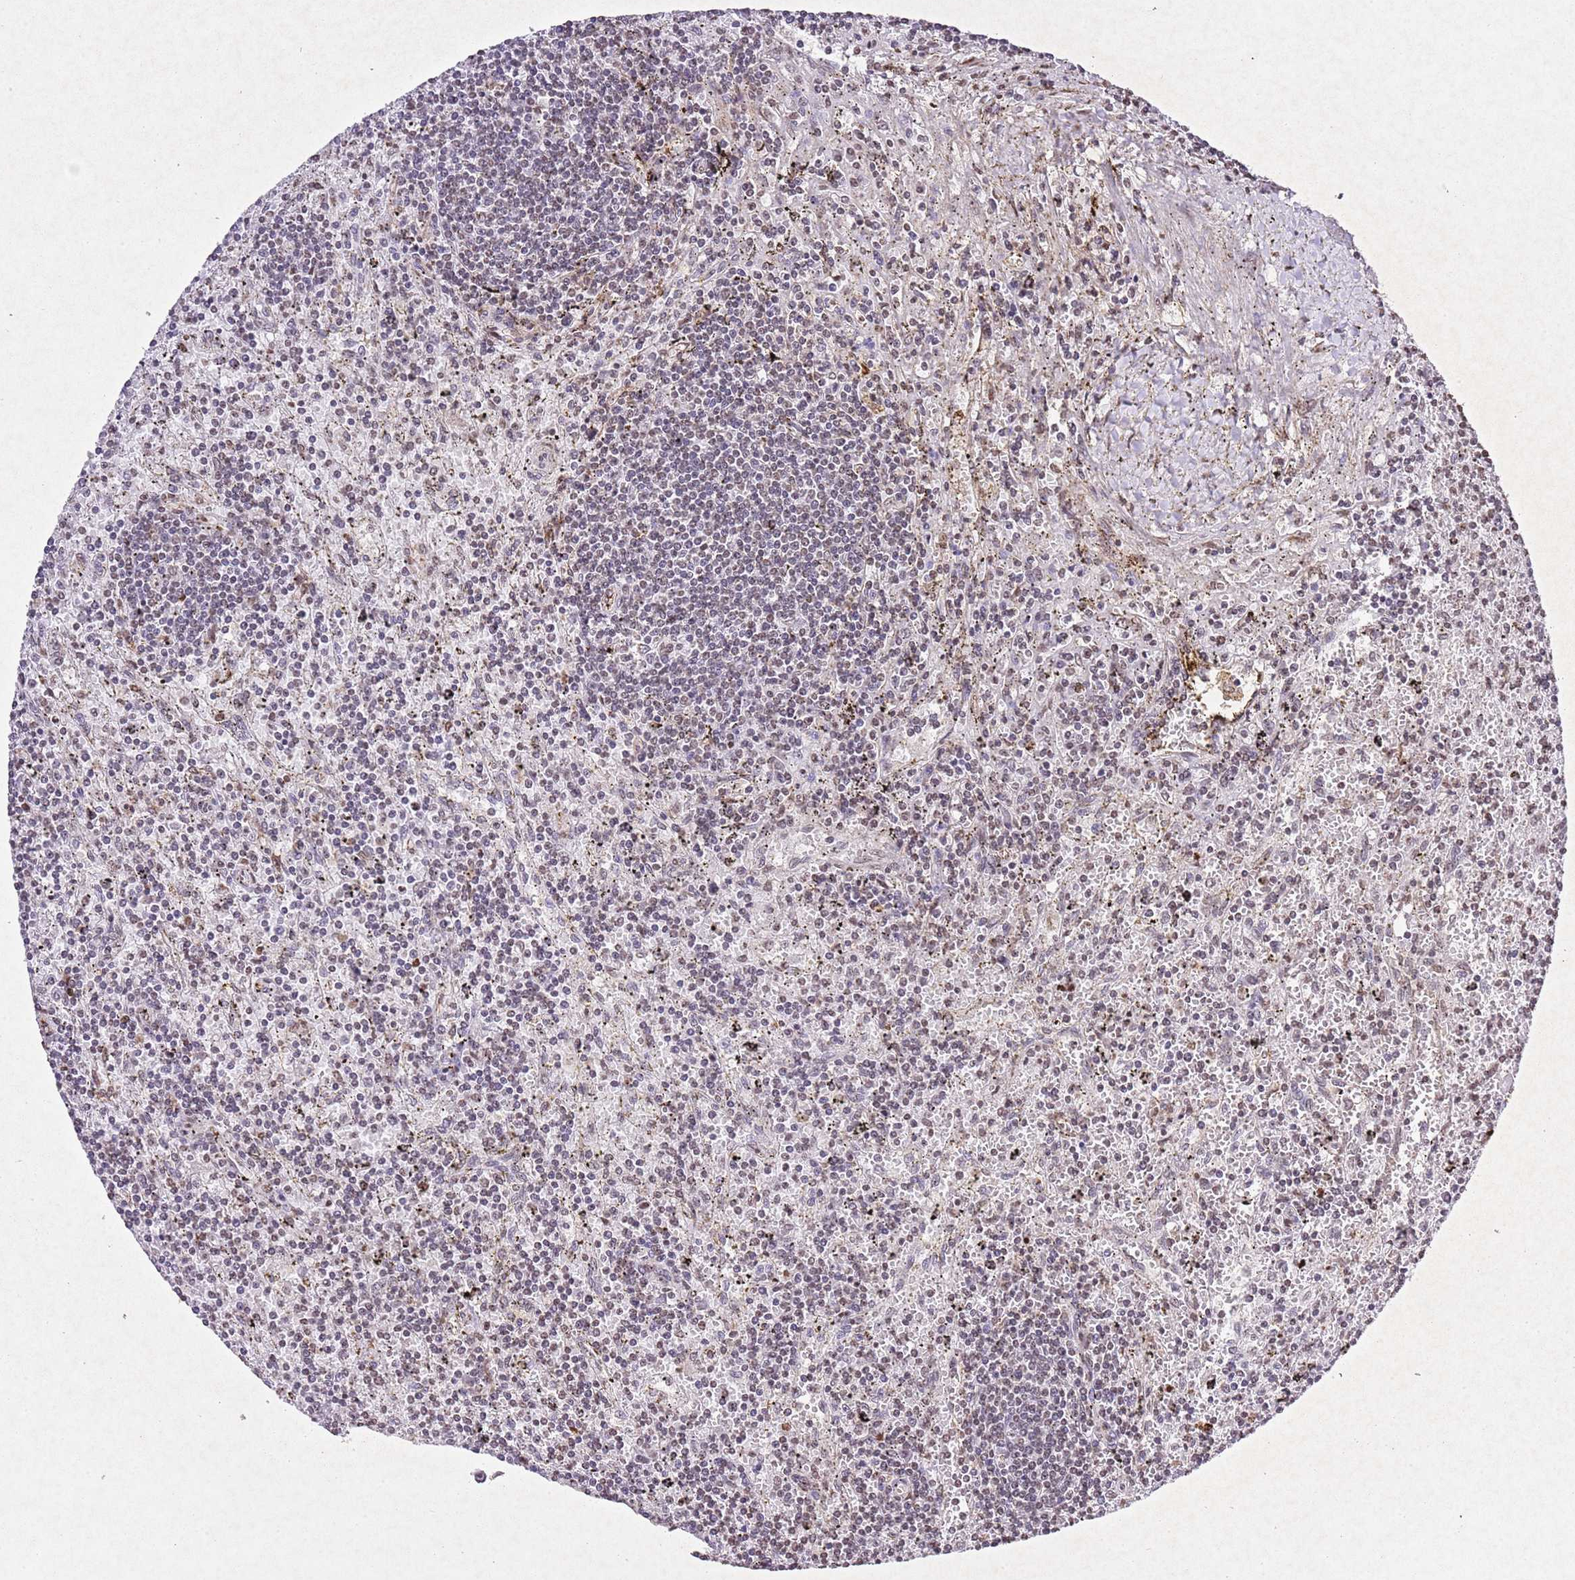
{"staining": {"intensity": "weak", "quantity": "<25%", "location": "nuclear"}, "tissue": "lymphoma", "cell_type": "Tumor cells", "image_type": "cancer", "snomed": [{"axis": "morphology", "description": "Malignant lymphoma, non-Hodgkin's type, Low grade"}, {"axis": "topography", "description": "Spleen"}], "caption": "Protein analysis of malignant lymphoma, non-Hodgkin's type (low-grade) exhibits no significant staining in tumor cells.", "gene": "BMAL1", "patient": {"sex": "male", "age": 76}}